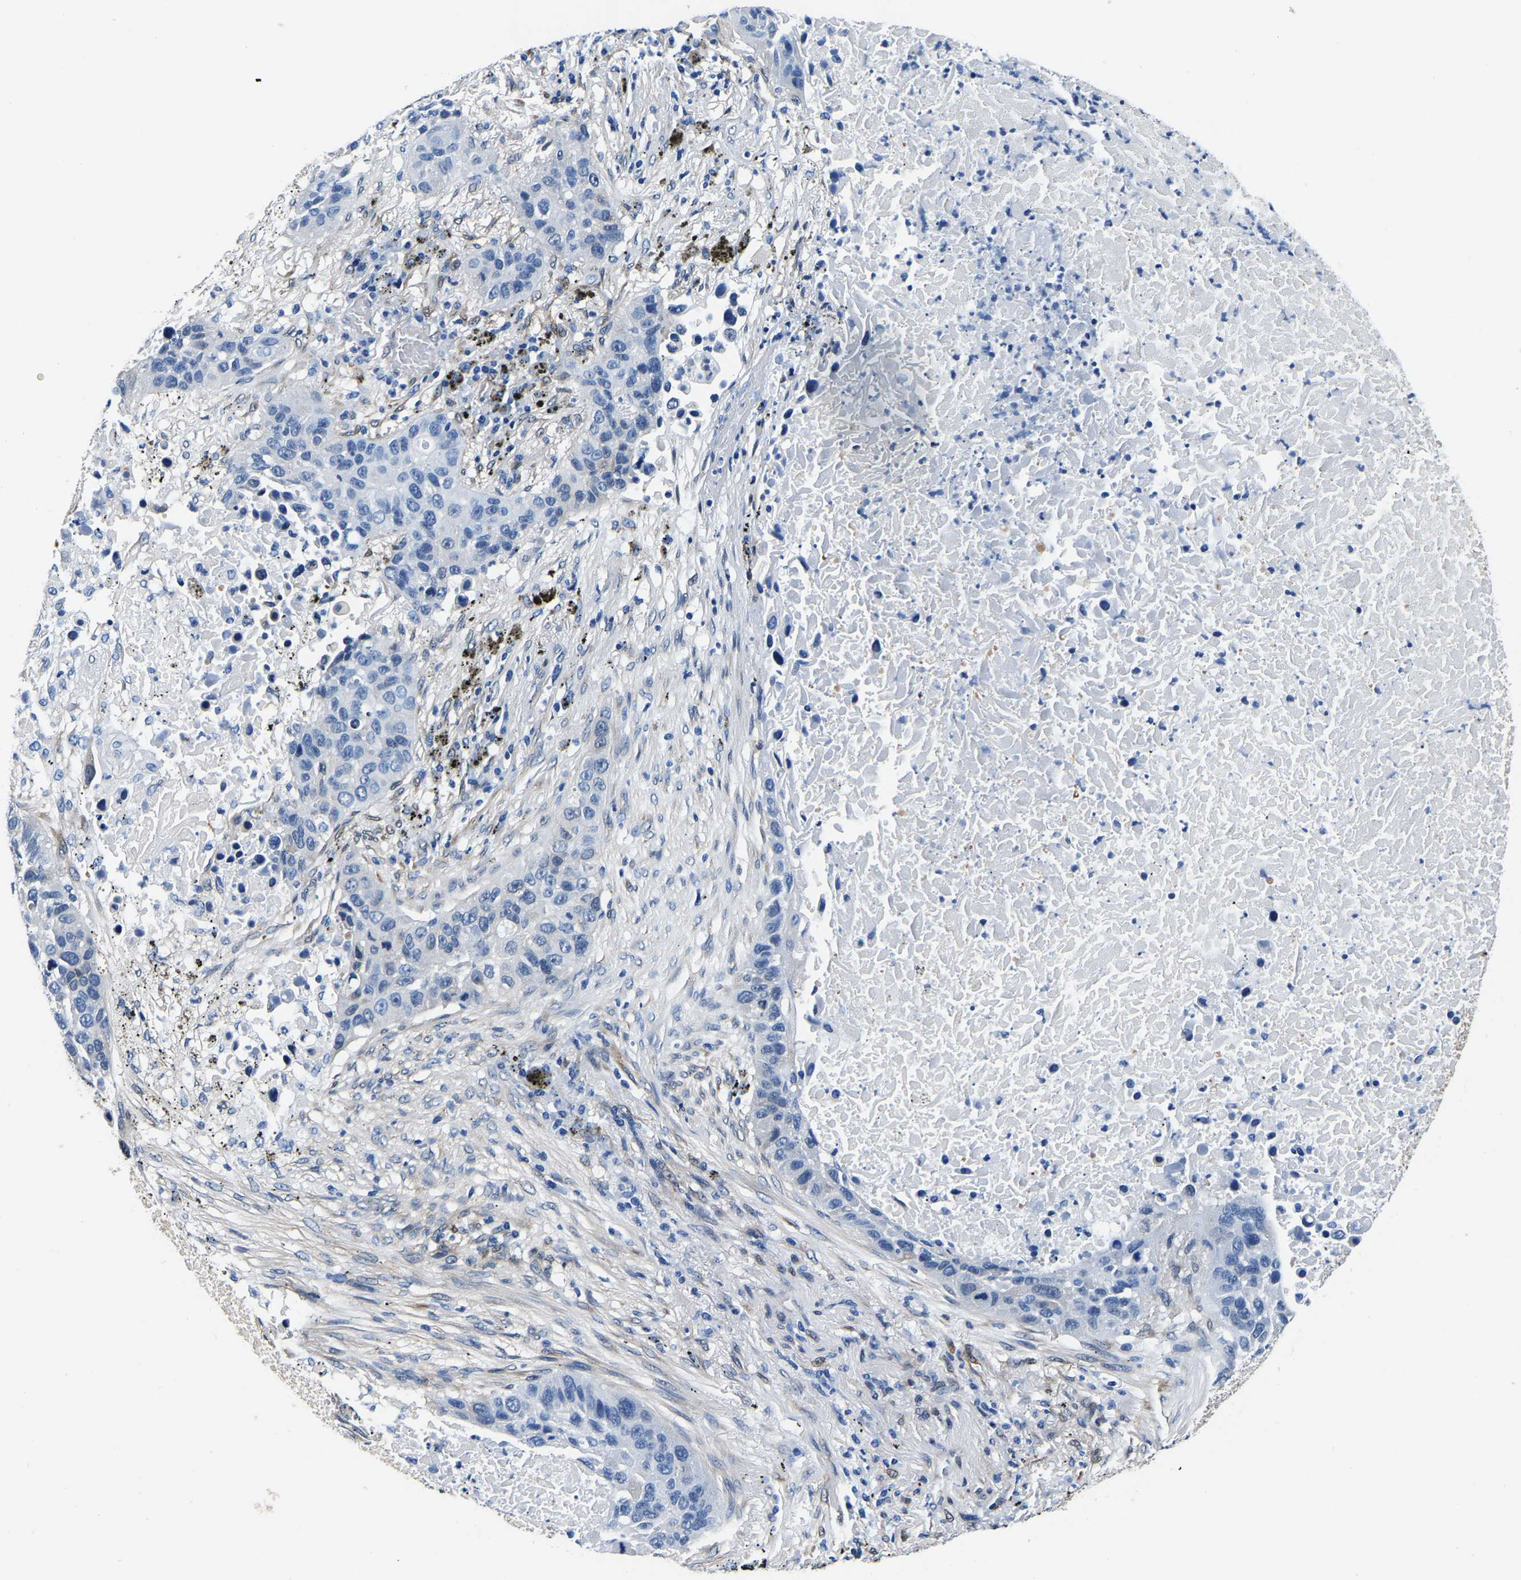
{"staining": {"intensity": "negative", "quantity": "none", "location": "none"}, "tissue": "lung cancer", "cell_type": "Tumor cells", "image_type": "cancer", "snomed": [{"axis": "morphology", "description": "Squamous cell carcinoma, NOS"}, {"axis": "topography", "description": "Lung"}], "caption": "Tumor cells show no significant protein positivity in lung cancer (squamous cell carcinoma).", "gene": "S100A13", "patient": {"sex": "male", "age": 57}}